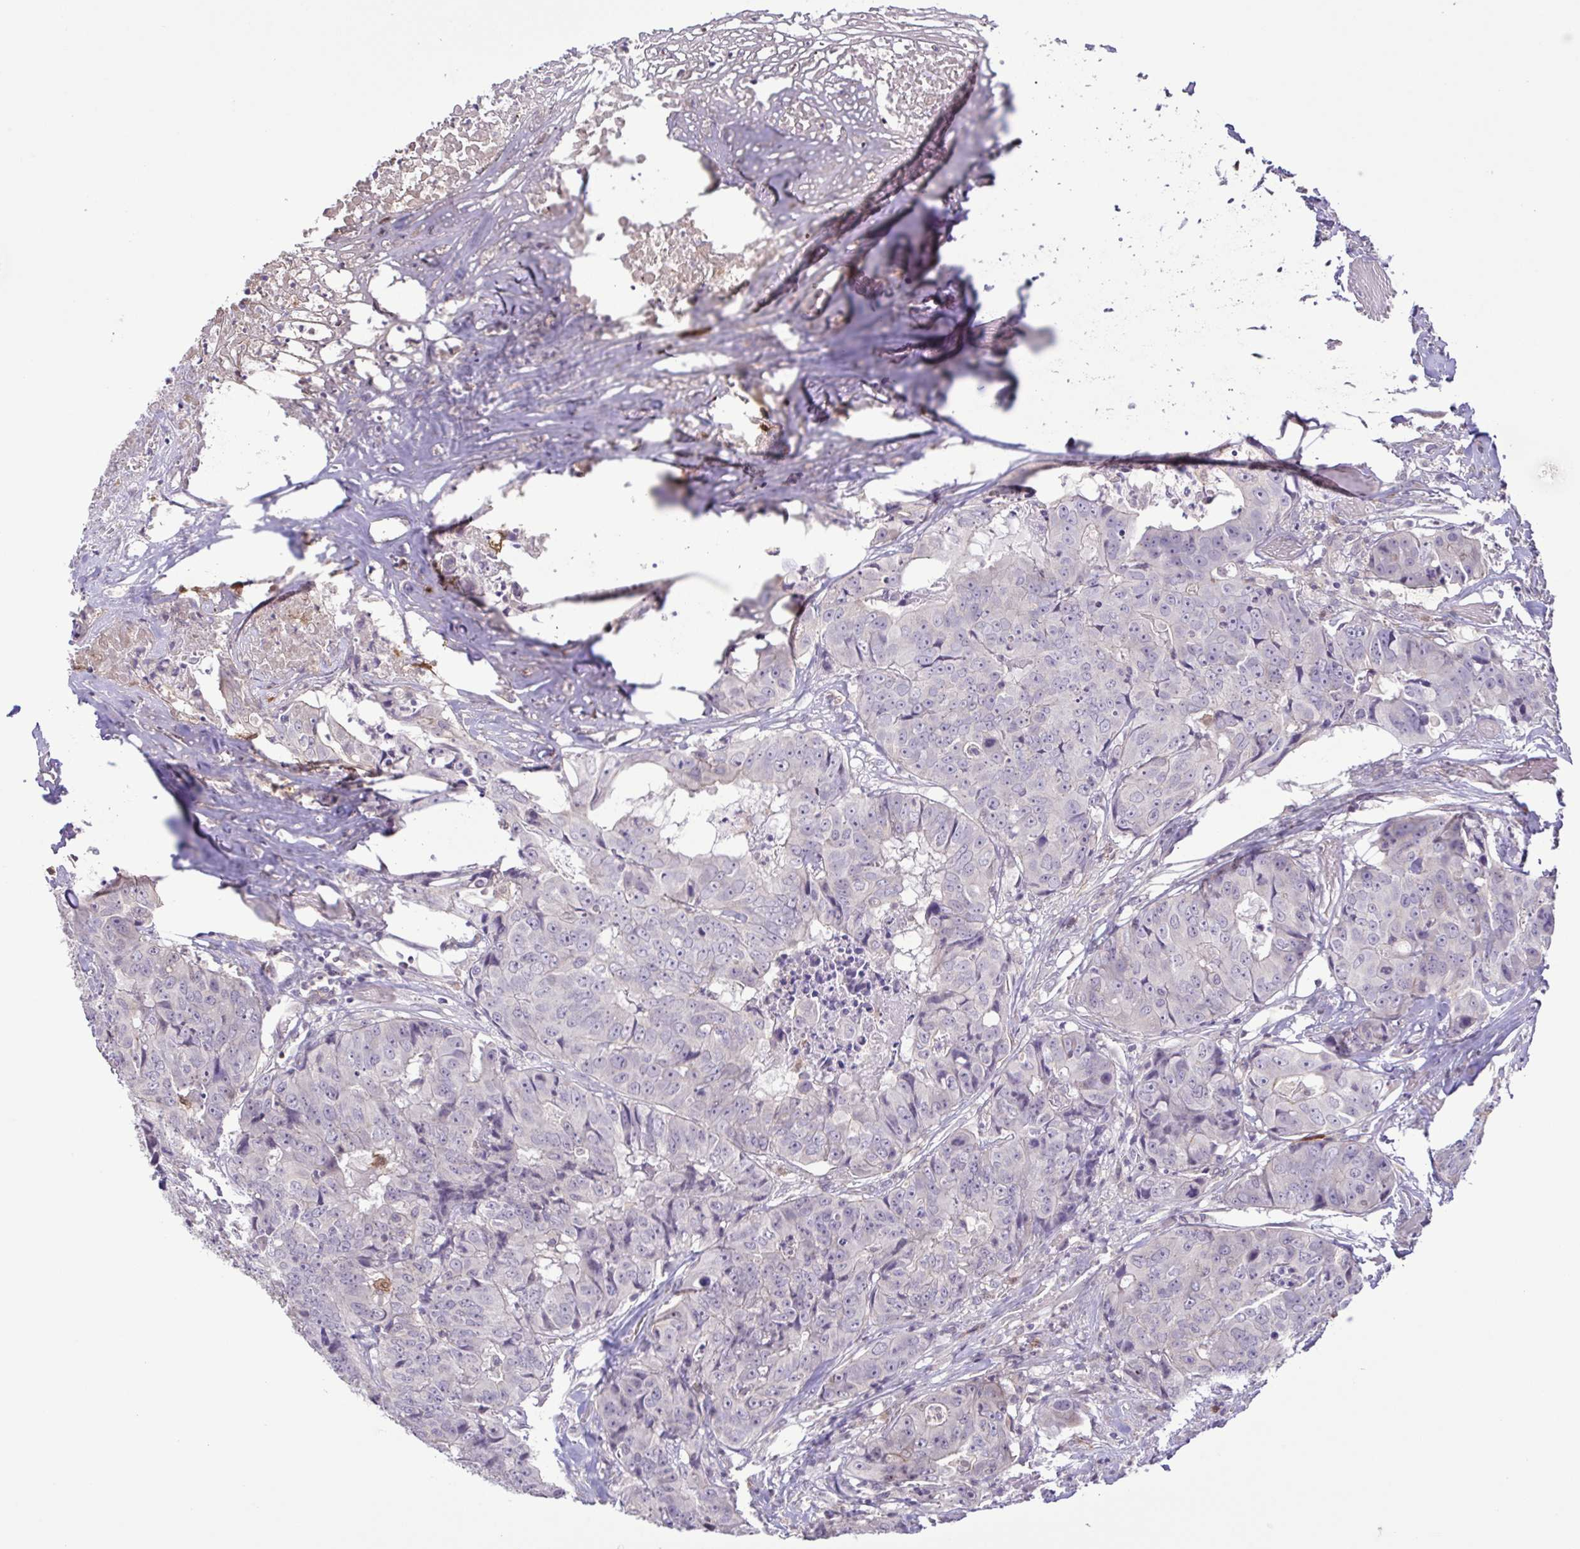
{"staining": {"intensity": "negative", "quantity": "none", "location": "none"}, "tissue": "colorectal cancer", "cell_type": "Tumor cells", "image_type": "cancer", "snomed": [{"axis": "morphology", "description": "Adenocarcinoma, NOS"}, {"axis": "topography", "description": "Rectum"}], "caption": "This is an immunohistochemistry micrograph of human adenocarcinoma (colorectal). There is no positivity in tumor cells.", "gene": "IL1RN", "patient": {"sex": "female", "age": 62}}